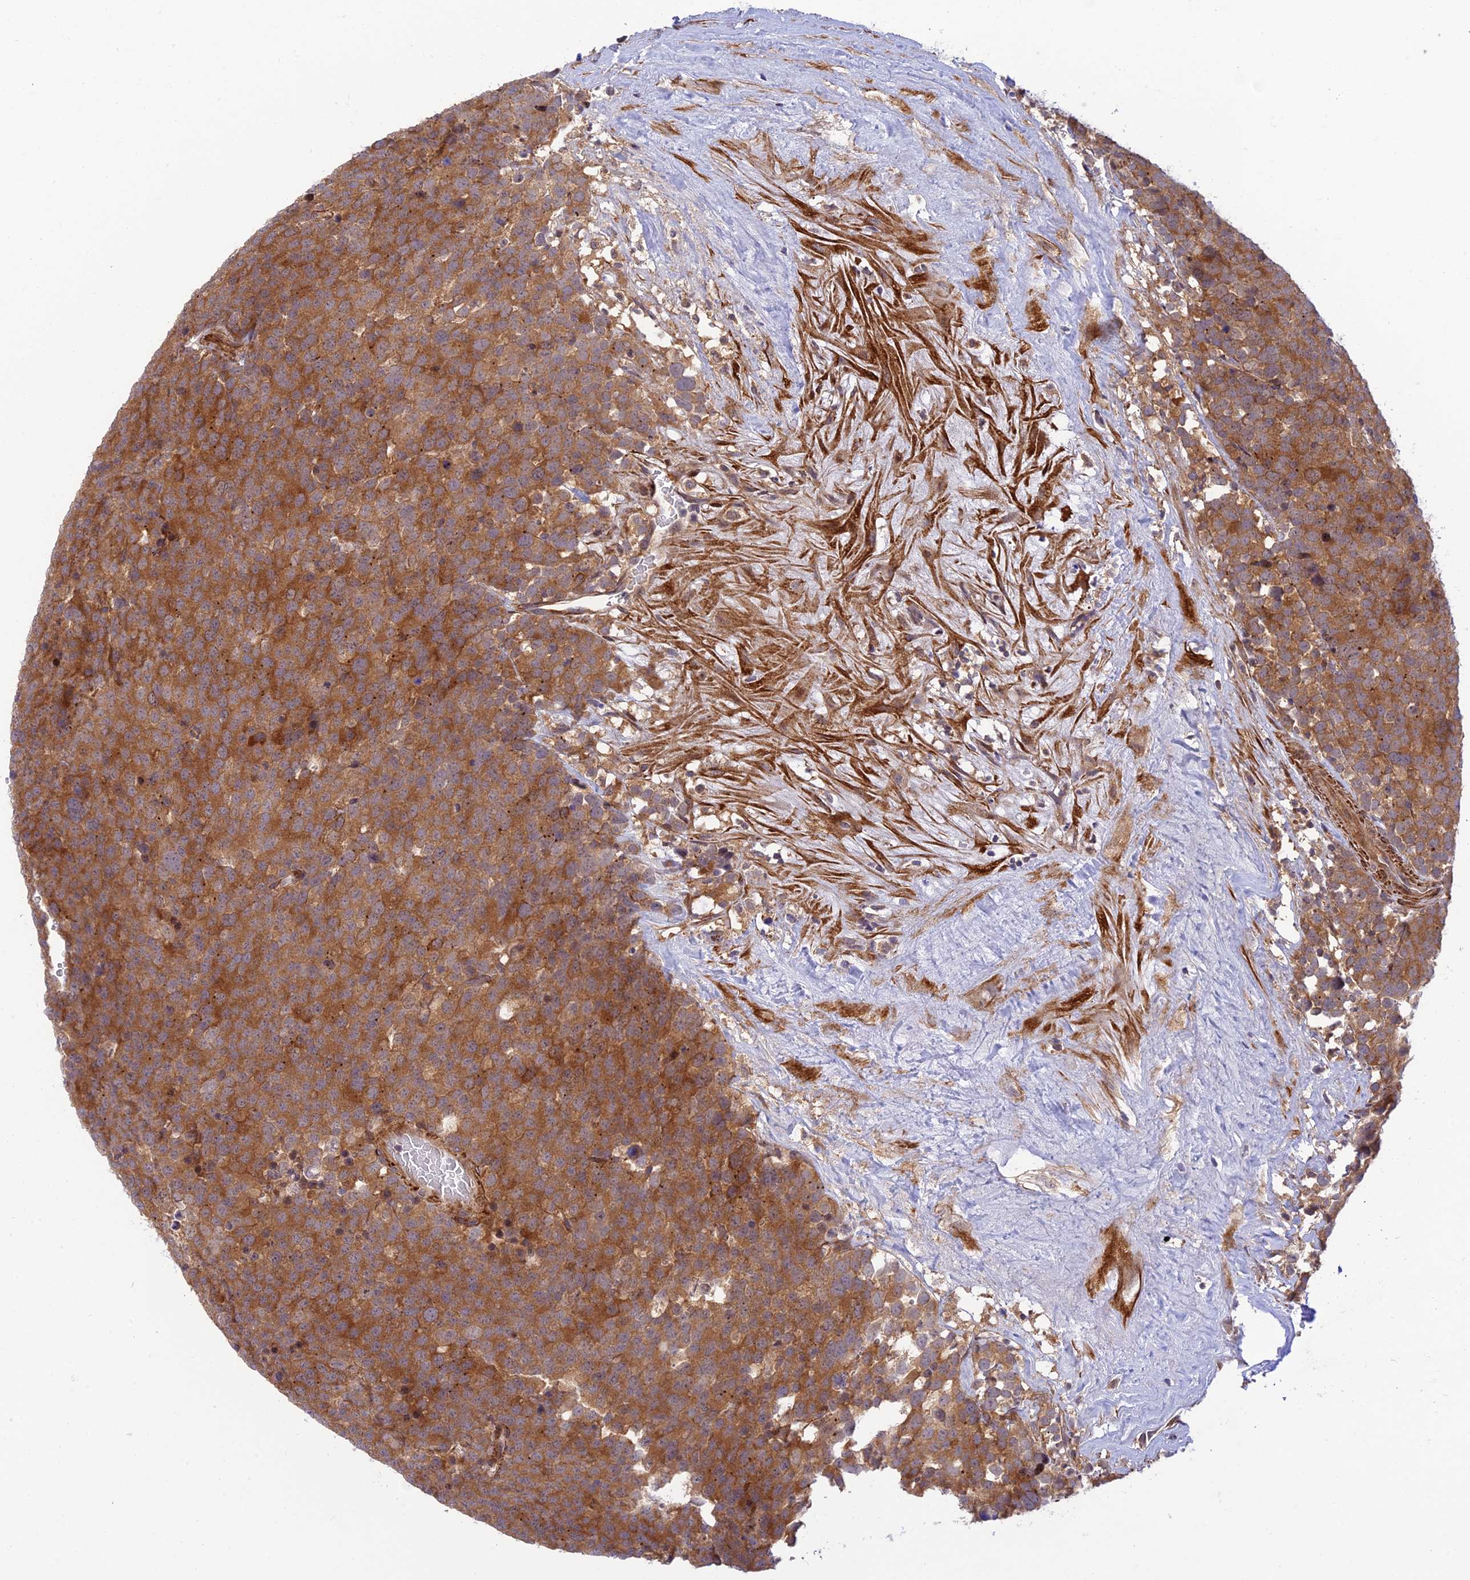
{"staining": {"intensity": "moderate", "quantity": ">75%", "location": "cytoplasmic/membranous"}, "tissue": "testis cancer", "cell_type": "Tumor cells", "image_type": "cancer", "snomed": [{"axis": "morphology", "description": "Seminoma, NOS"}, {"axis": "topography", "description": "Testis"}], "caption": "Seminoma (testis) stained for a protein (brown) reveals moderate cytoplasmic/membranous positive positivity in approximately >75% of tumor cells.", "gene": "ZNF584", "patient": {"sex": "male", "age": 71}}